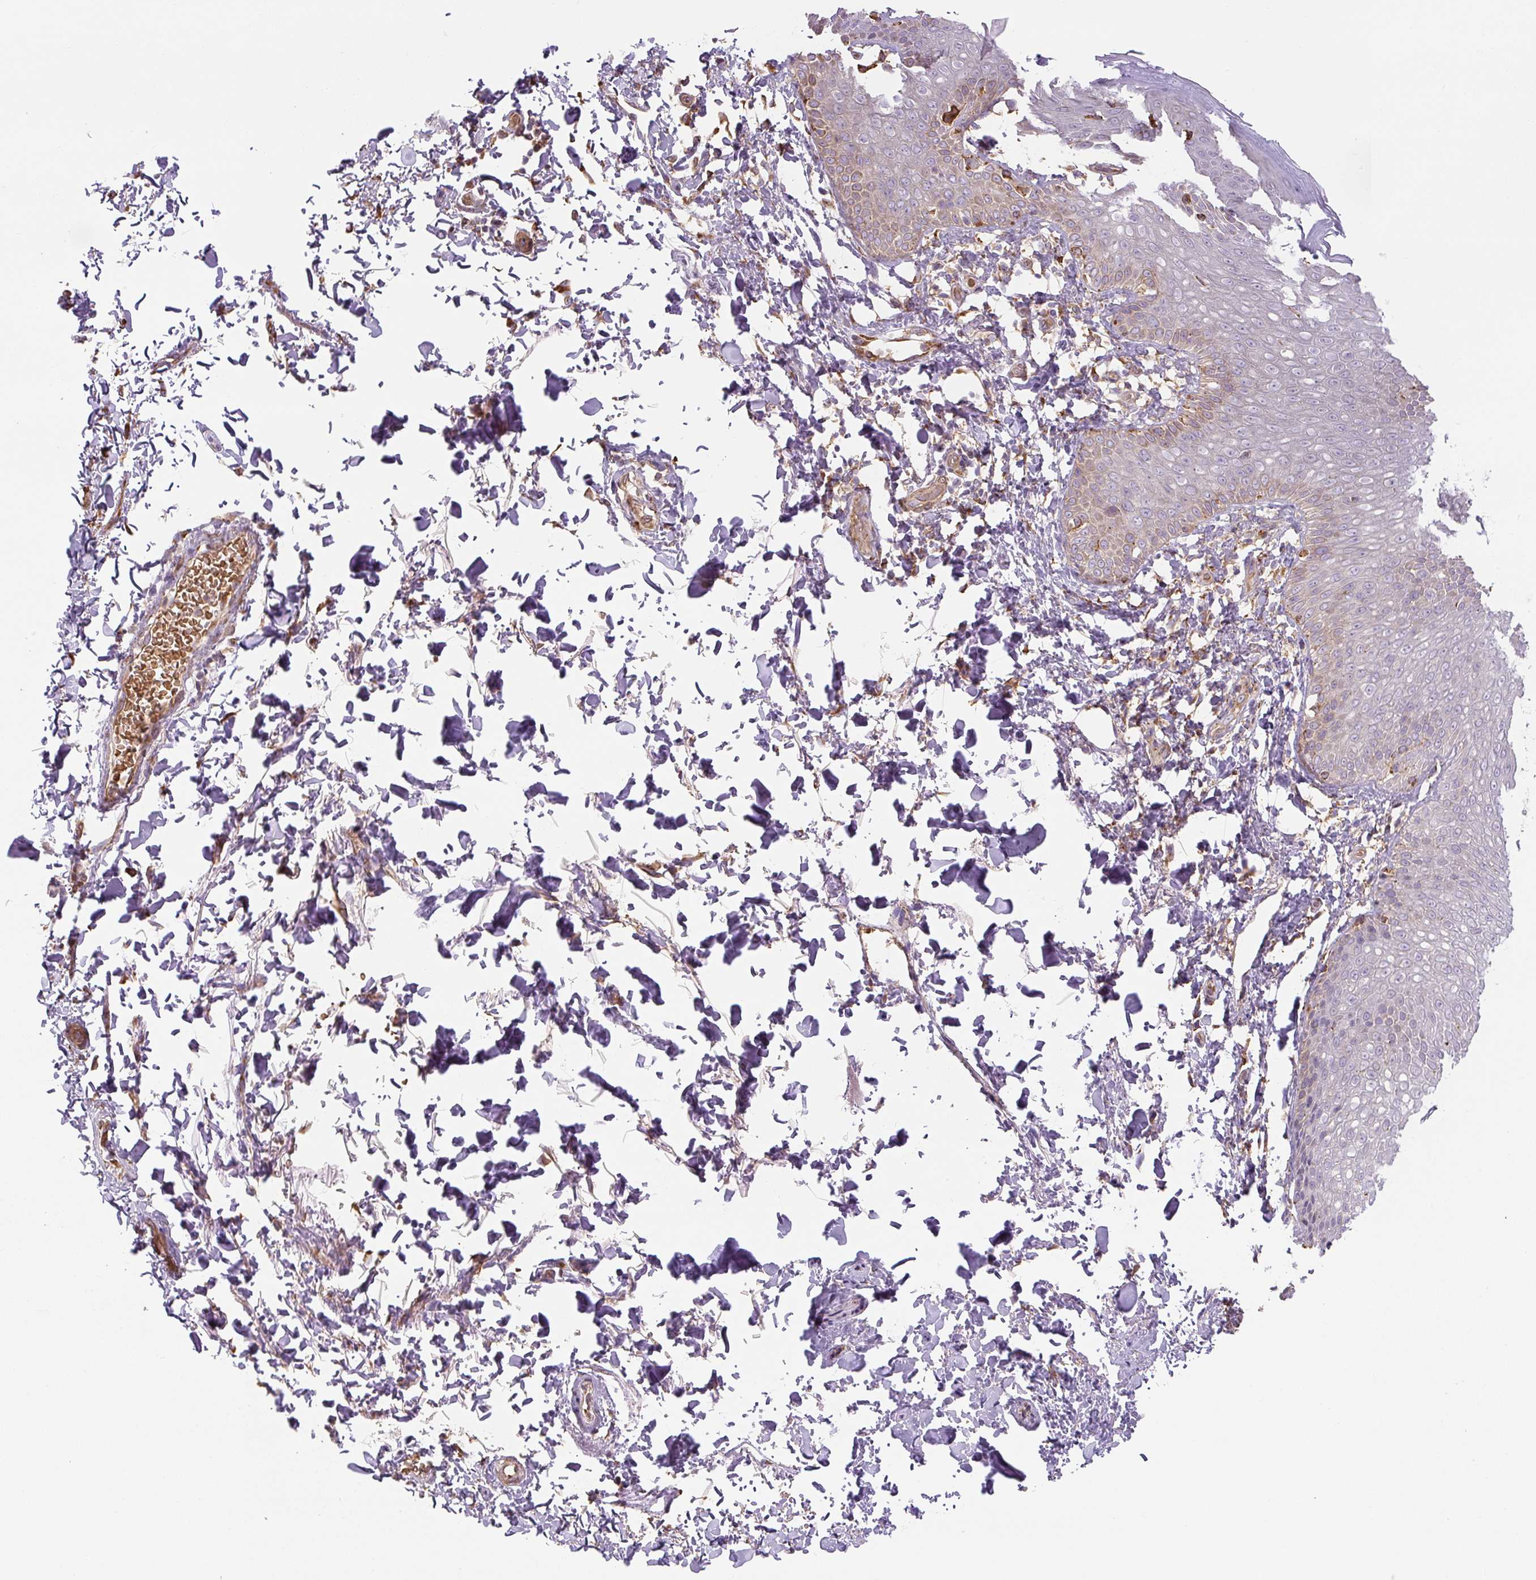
{"staining": {"intensity": "weak", "quantity": "<25%", "location": "cytoplasmic/membranous"}, "tissue": "skin", "cell_type": "Epidermal cells", "image_type": "normal", "snomed": [{"axis": "morphology", "description": "Normal tissue, NOS"}, {"axis": "topography", "description": "Peripheral nerve tissue"}], "caption": "Immunohistochemistry photomicrograph of unremarkable skin: human skin stained with DAB shows no significant protein staining in epidermal cells.", "gene": "RASA1", "patient": {"sex": "male", "age": 51}}